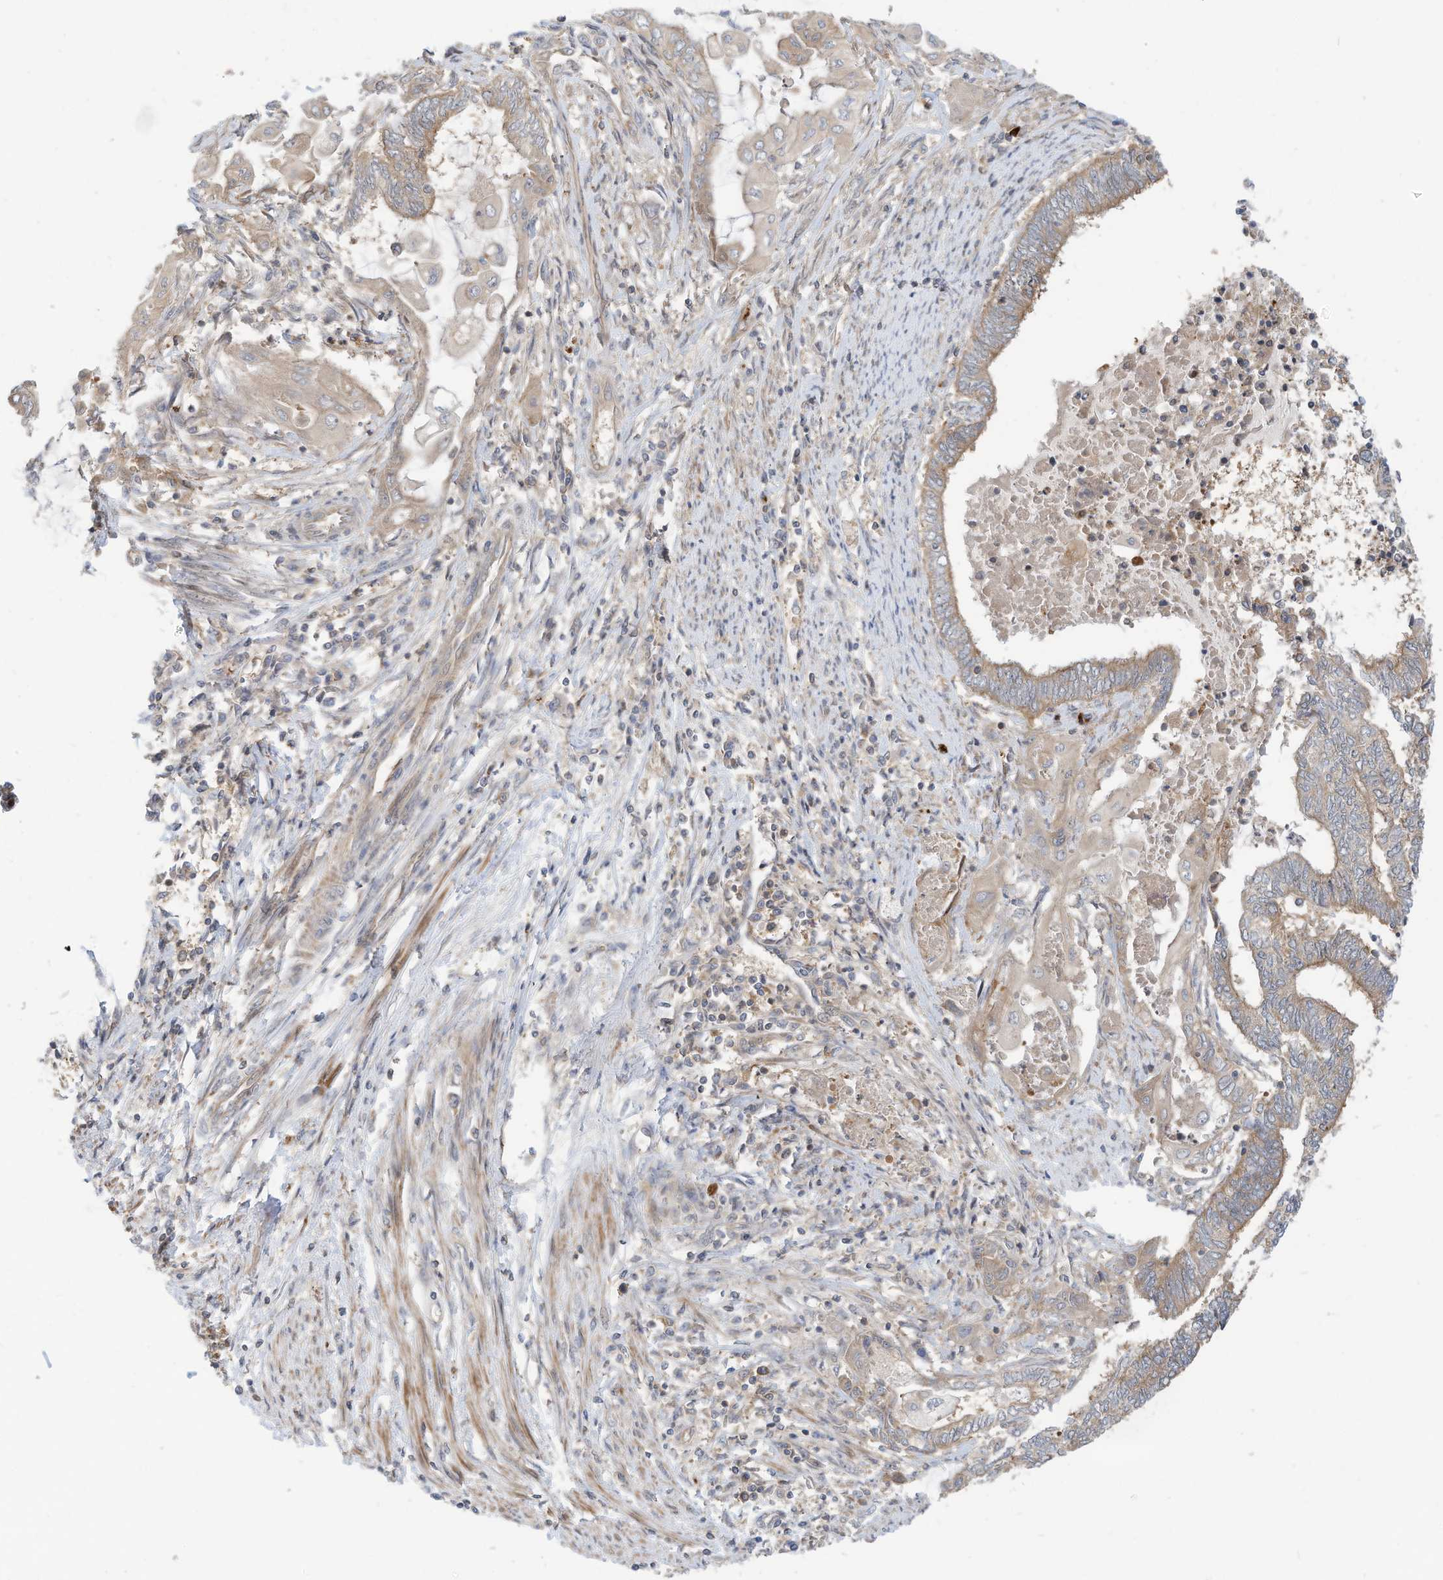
{"staining": {"intensity": "weak", "quantity": "25%-75%", "location": "cytoplasmic/membranous"}, "tissue": "endometrial cancer", "cell_type": "Tumor cells", "image_type": "cancer", "snomed": [{"axis": "morphology", "description": "Adenocarcinoma, NOS"}, {"axis": "topography", "description": "Uterus"}, {"axis": "topography", "description": "Endometrium"}], "caption": "Weak cytoplasmic/membranous protein expression is present in approximately 25%-75% of tumor cells in endometrial adenocarcinoma.", "gene": "OFD1", "patient": {"sex": "female", "age": 70}}